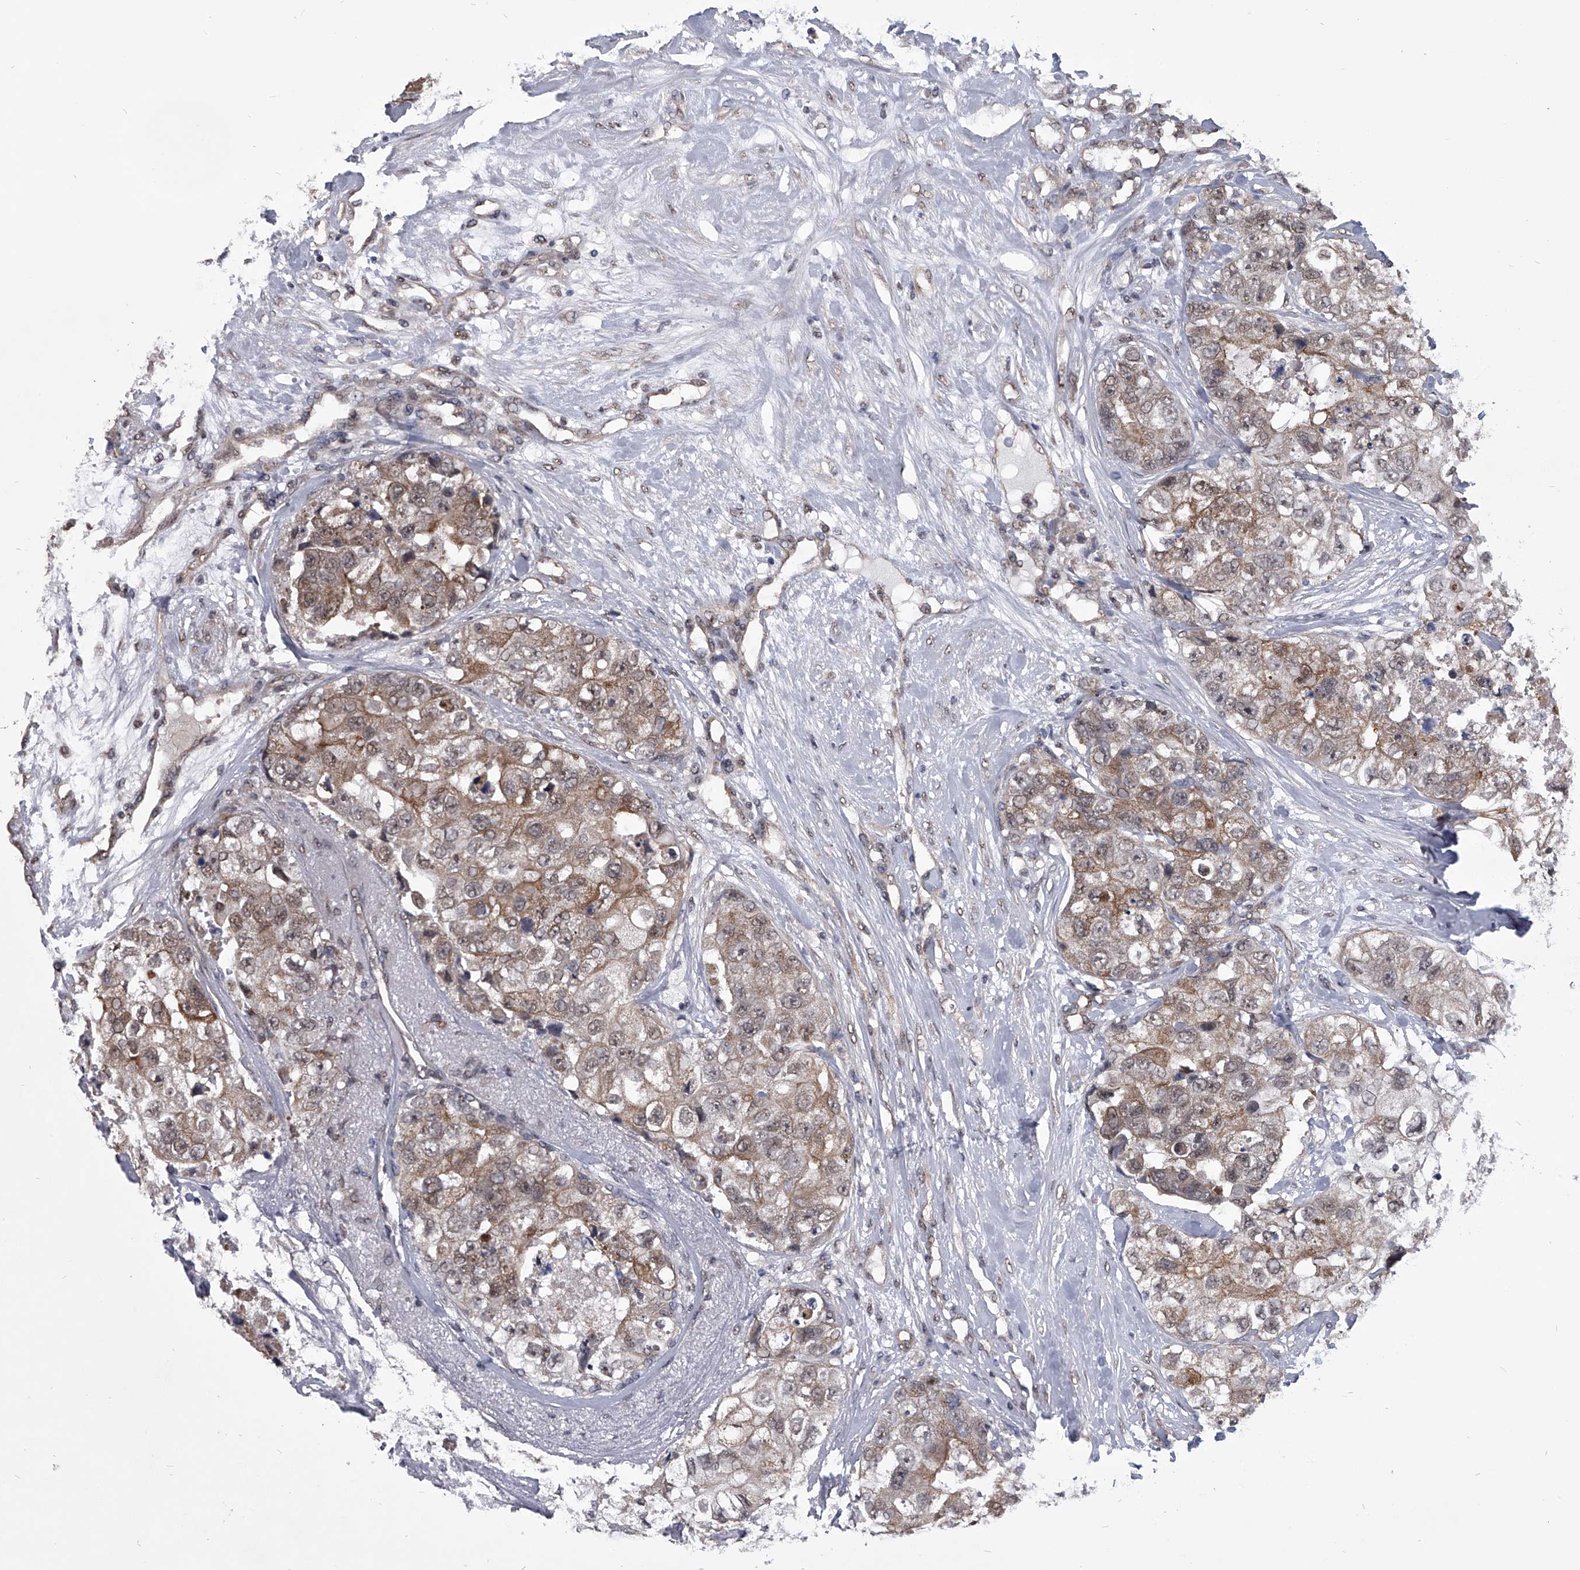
{"staining": {"intensity": "weak", "quantity": "25%-75%", "location": "cytoplasmic/membranous,nuclear"}, "tissue": "breast cancer", "cell_type": "Tumor cells", "image_type": "cancer", "snomed": [{"axis": "morphology", "description": "Duct carcinoma"}, {"axis": "topography", "description": "Breast"}], "caption": "Immunohistochemical staining of human breast cancer (invasive ductal carcinoma) displays weak cytoplasmic/membranous and nuclear protein expression in about 25%-75% of tumor cells.", "gene": "ZNF76", "patient": {"sex": "female", "age": 62}}